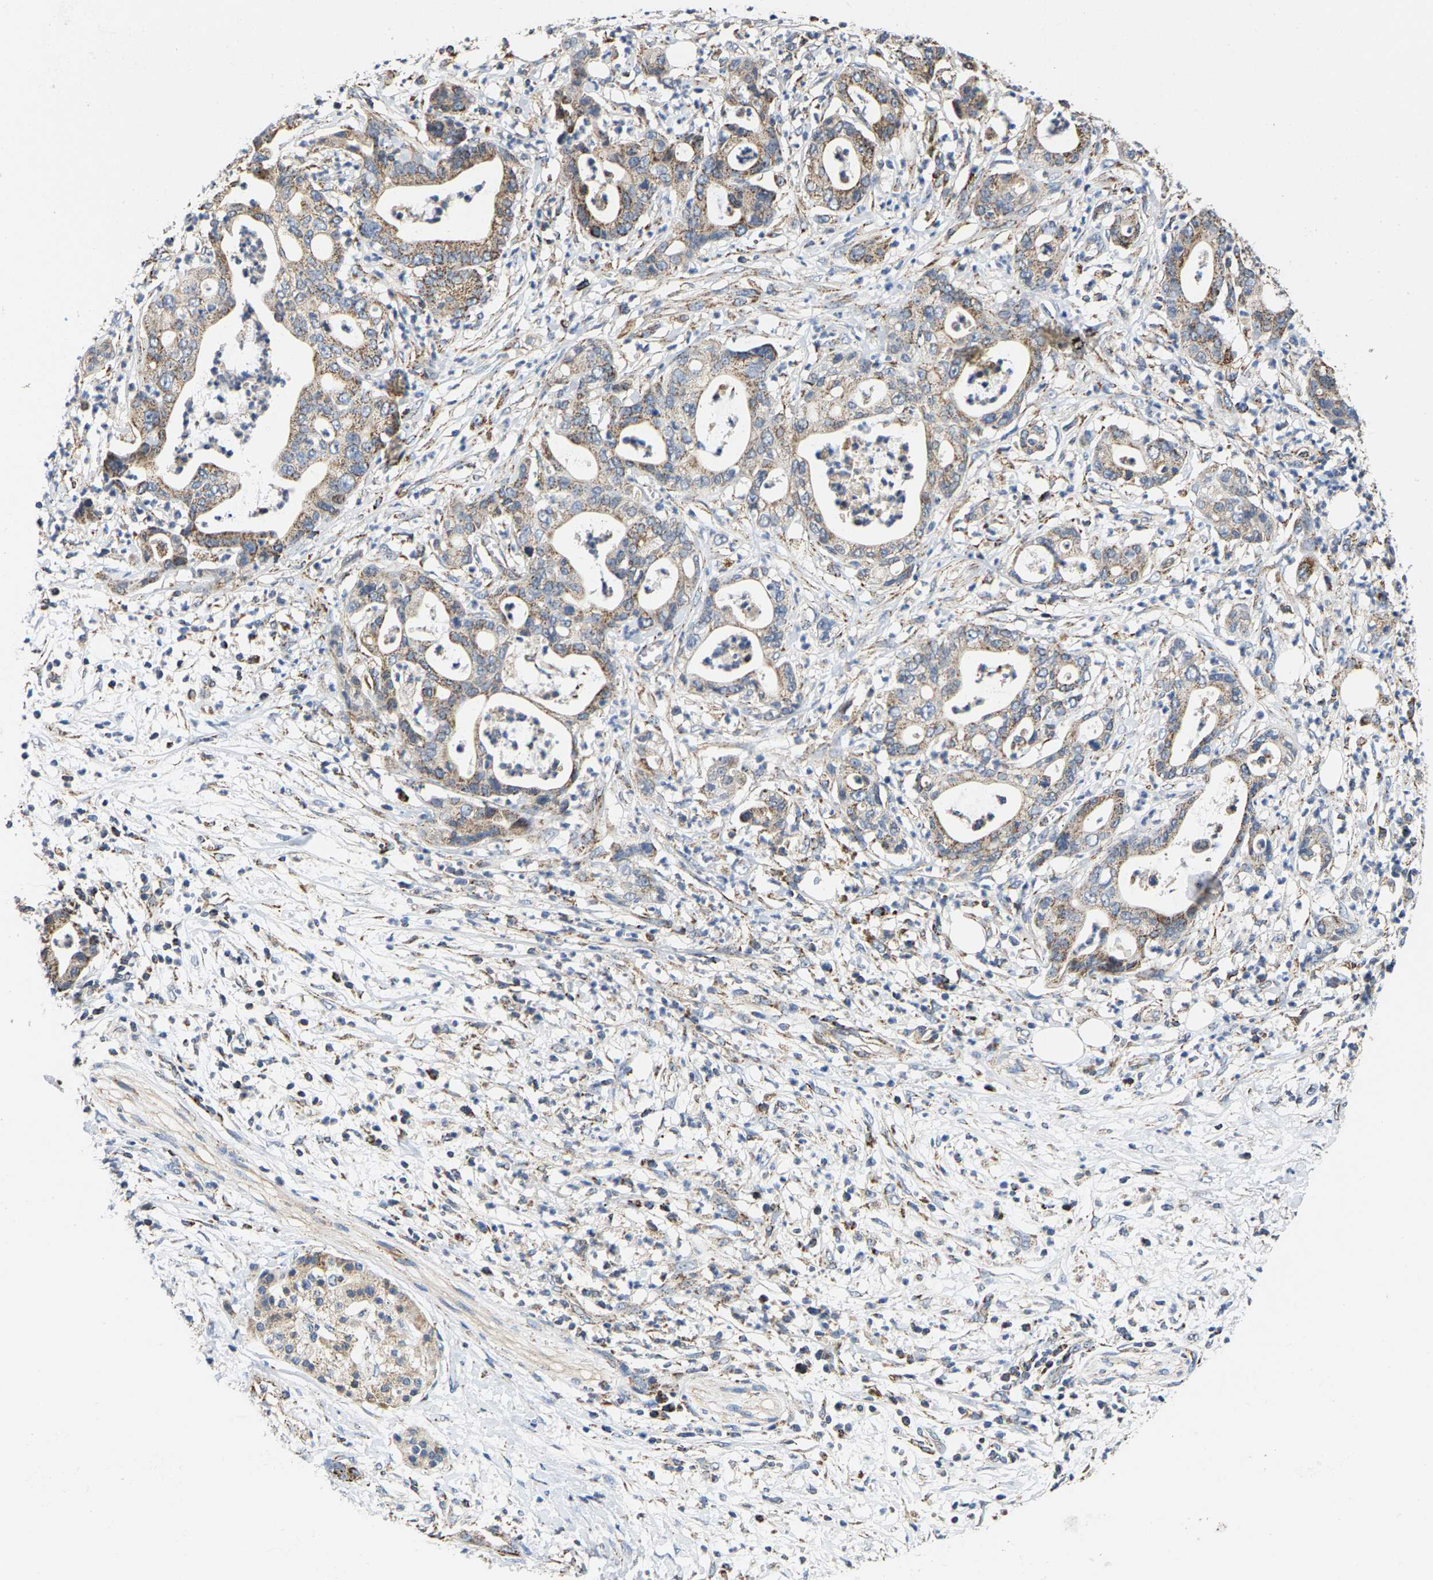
{"staining": {"intensity": "moderate", "quantity": ">75%", "location": "cytoplasmic/membranous"}, "tissue": "pancreatic cancer", "cell_type": "Tumor cells", "image_type": "cancer", "snomed": [{"axis": "morphology", "description": "Adenocarcinoma, NOS"}, {"axis": "topography", "description": "Pancreas"}], "caption": "Immunohistochemistry histopathology image of pancreatic cancer (adenocarcinoma) stained for a protein (brown), which reveals medium levels of moderate cytoplasmic/membranous expression in approximately >75% of tumor cells.", "gene": "SHMT2", "patient": {"sex": "male", "age": 69}}